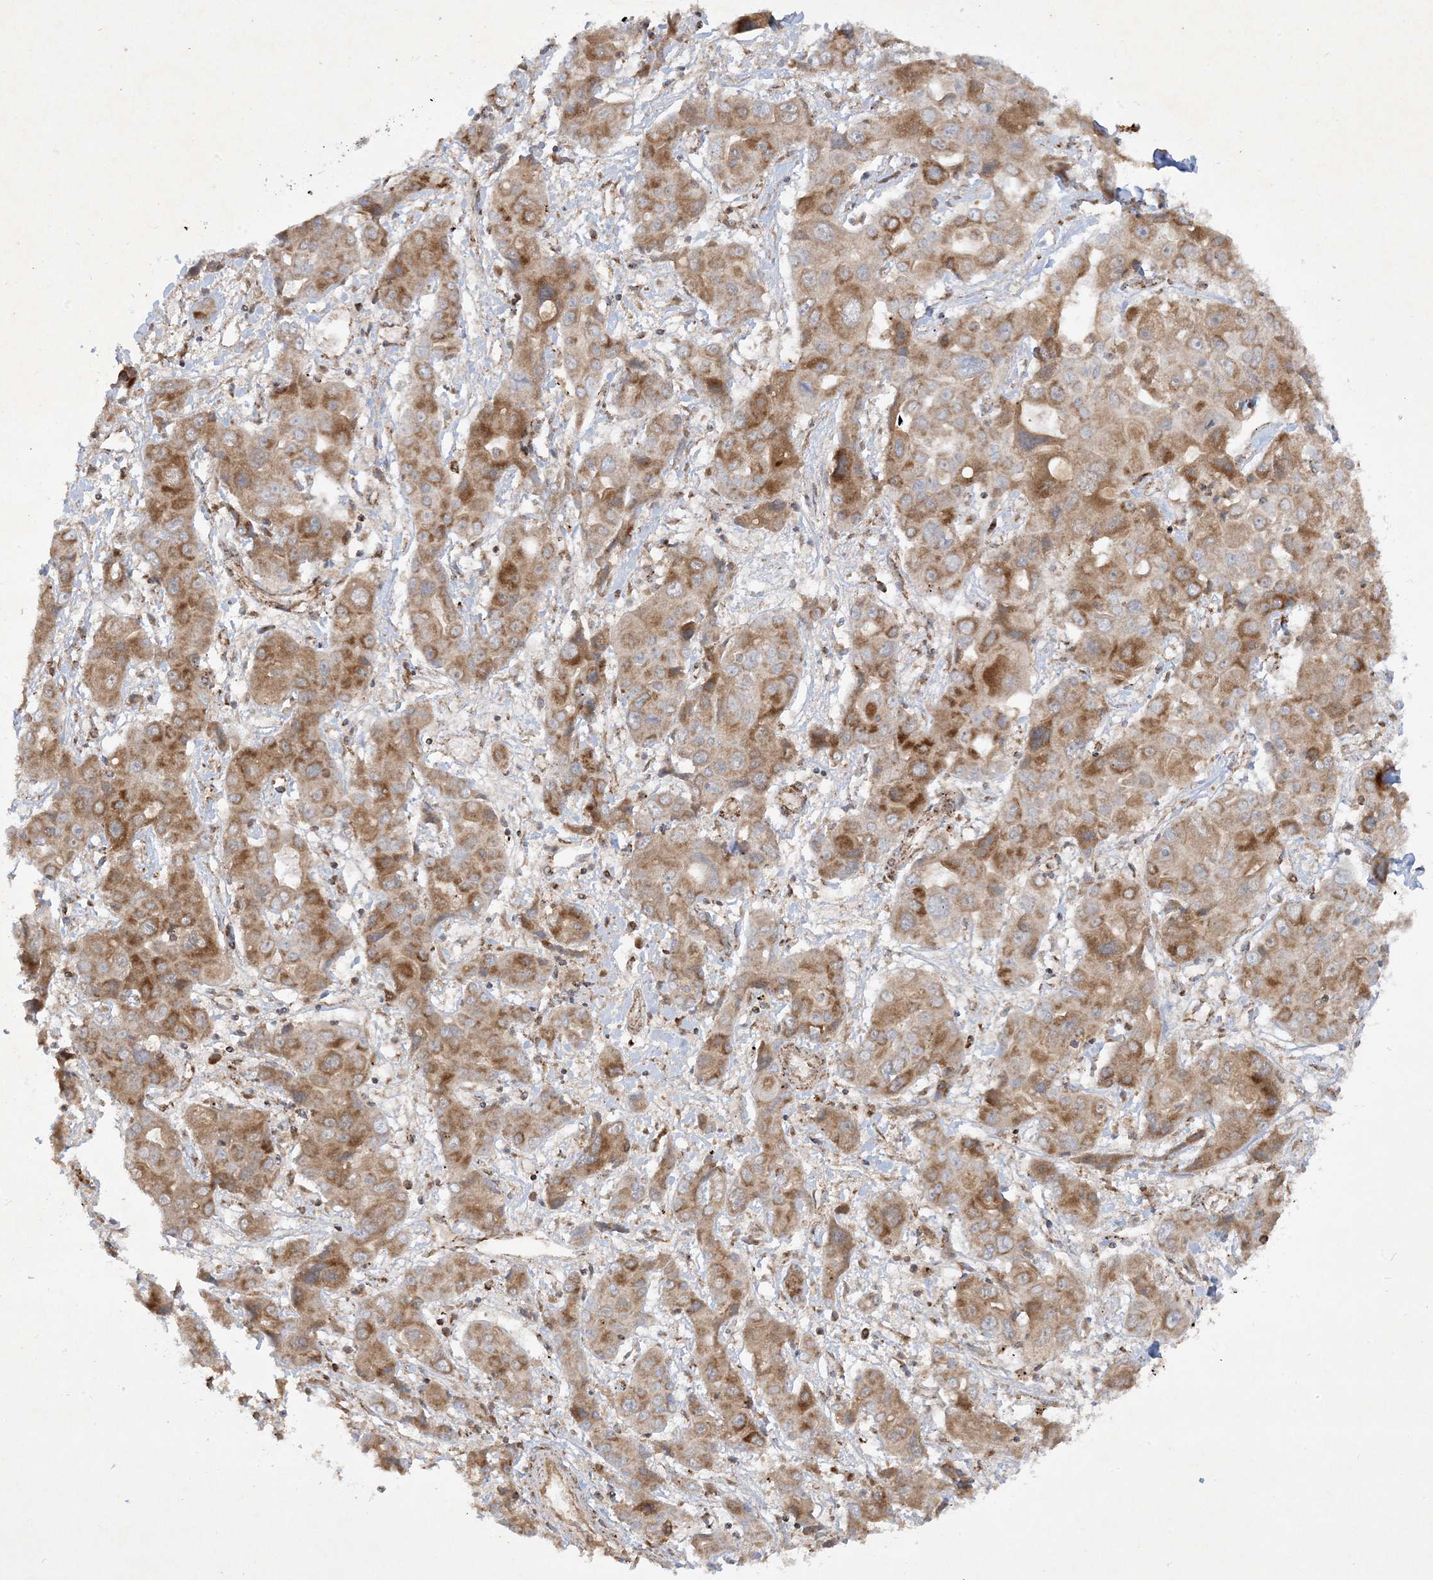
{"staining": {"intensity": "moderate", "quantity": ">75%", "location": "cytoplasmic/membranous"}, "tissue": "liver cancer", "cell_type": "Tumor cells", "image_type": "cancer", "snomed": [{"axis": "morphology", "description": "Cholangiocarcinoma"}, {"axis": "topography", "description": "Liver"}], "caption": "Immunohistochemical staining of human cholangiocarcinoma (liver) displays medium levels of moderate cytoplasmic/membranous staining in approximately >75% of tumor cells.", "gene": "NDUFAF3", "patient": {"sex": "male", "age": 67}}